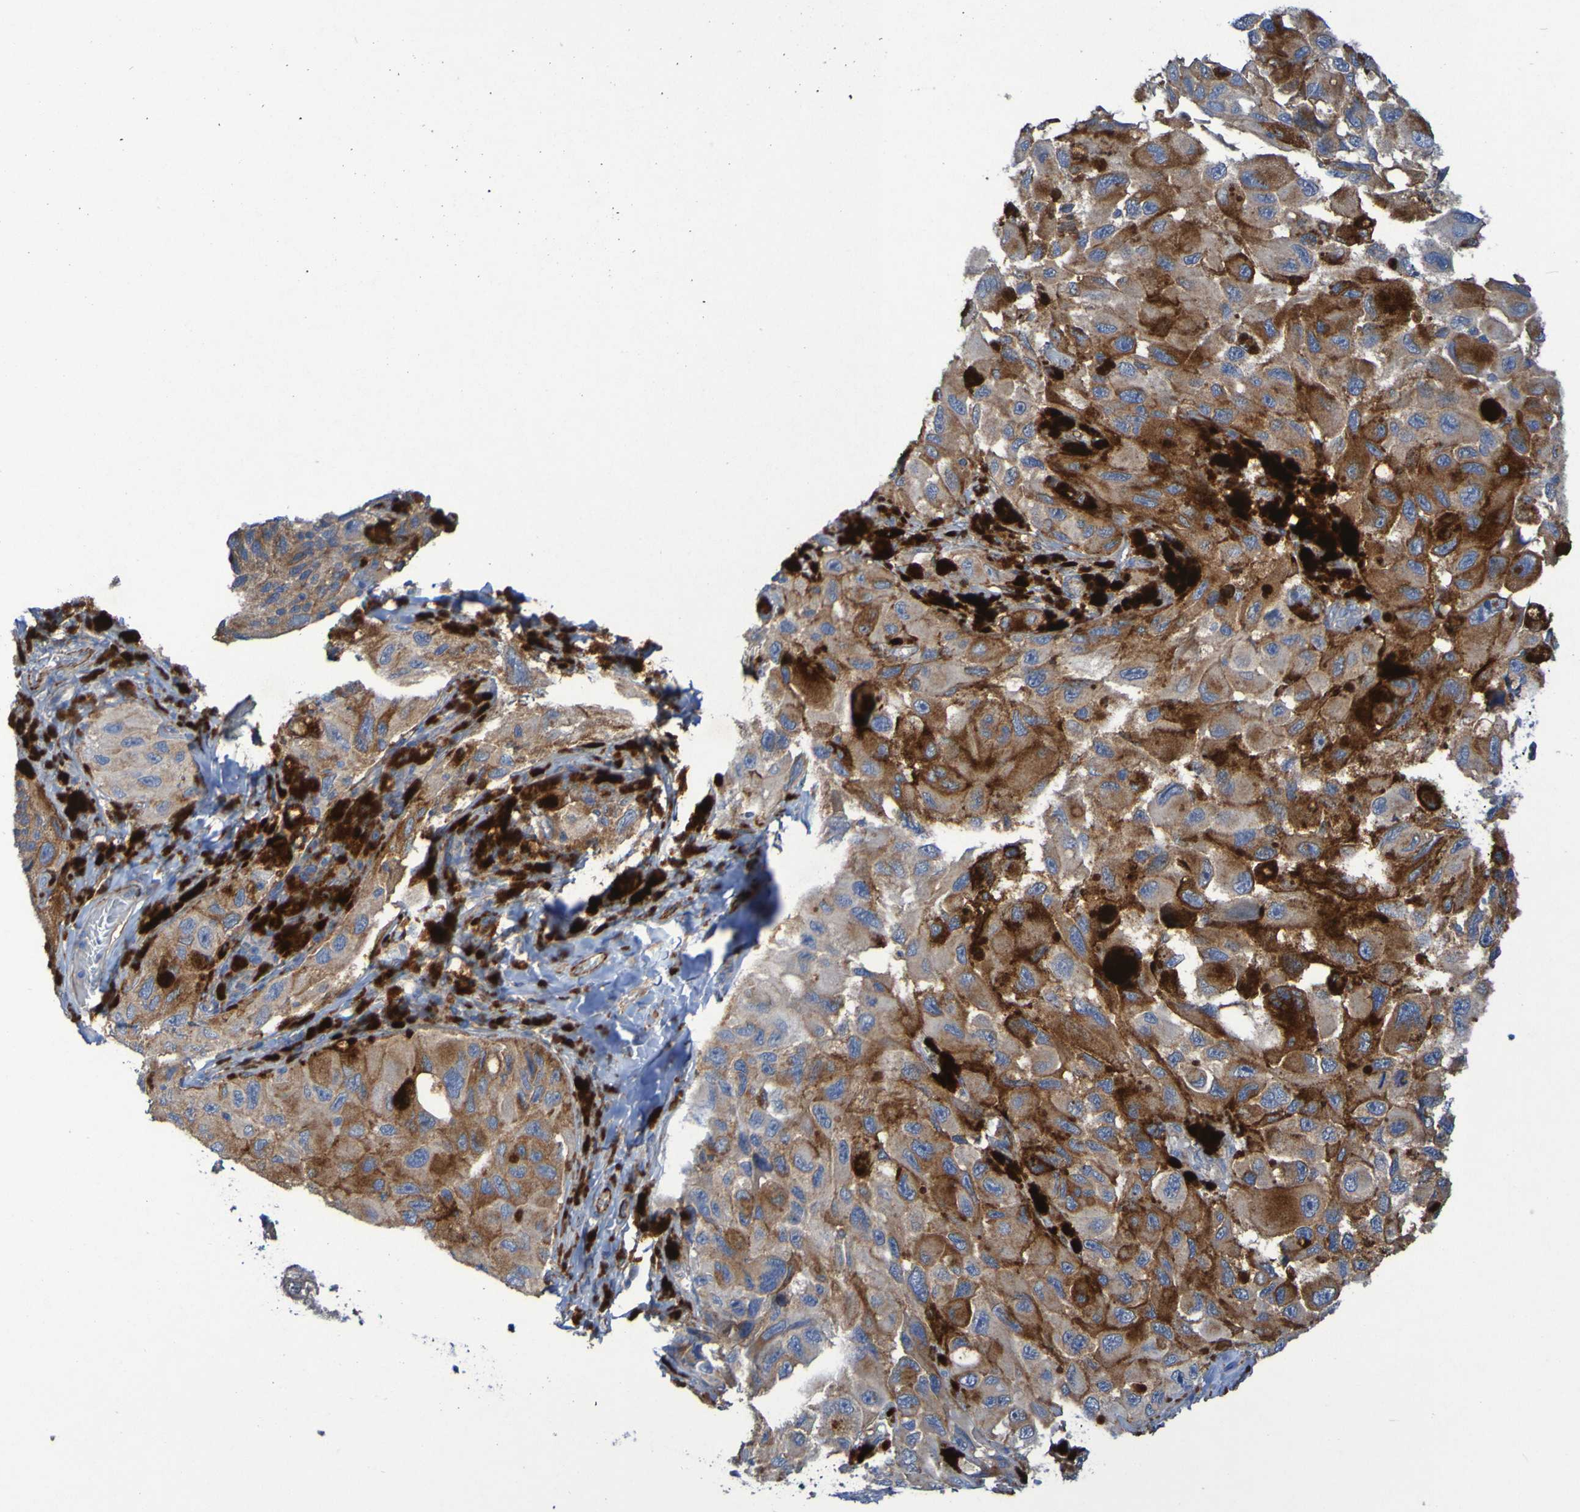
{"staining": {"intensity": "strong", "quantity": ">75%", "location": "cytoplasmic/membranous"}, "tissue": "melanoma", "cell_type": "Tumor cells", "image_type": "cancer", "snomed": [{"axis": "morphology", "description": "Malignant melanoma, NOS"}, {"axis": "topography", "description": "Skin"}], "caption": "A micrograph of human melanoma stained for a protein displays strong cytoplasmic/membranous brown staining in tumor cells. (DAB IHC with brightfield microscopy, high magnification).", "gene": "ARHGEF16", "patient": {"sex": "female", "age": 73}}